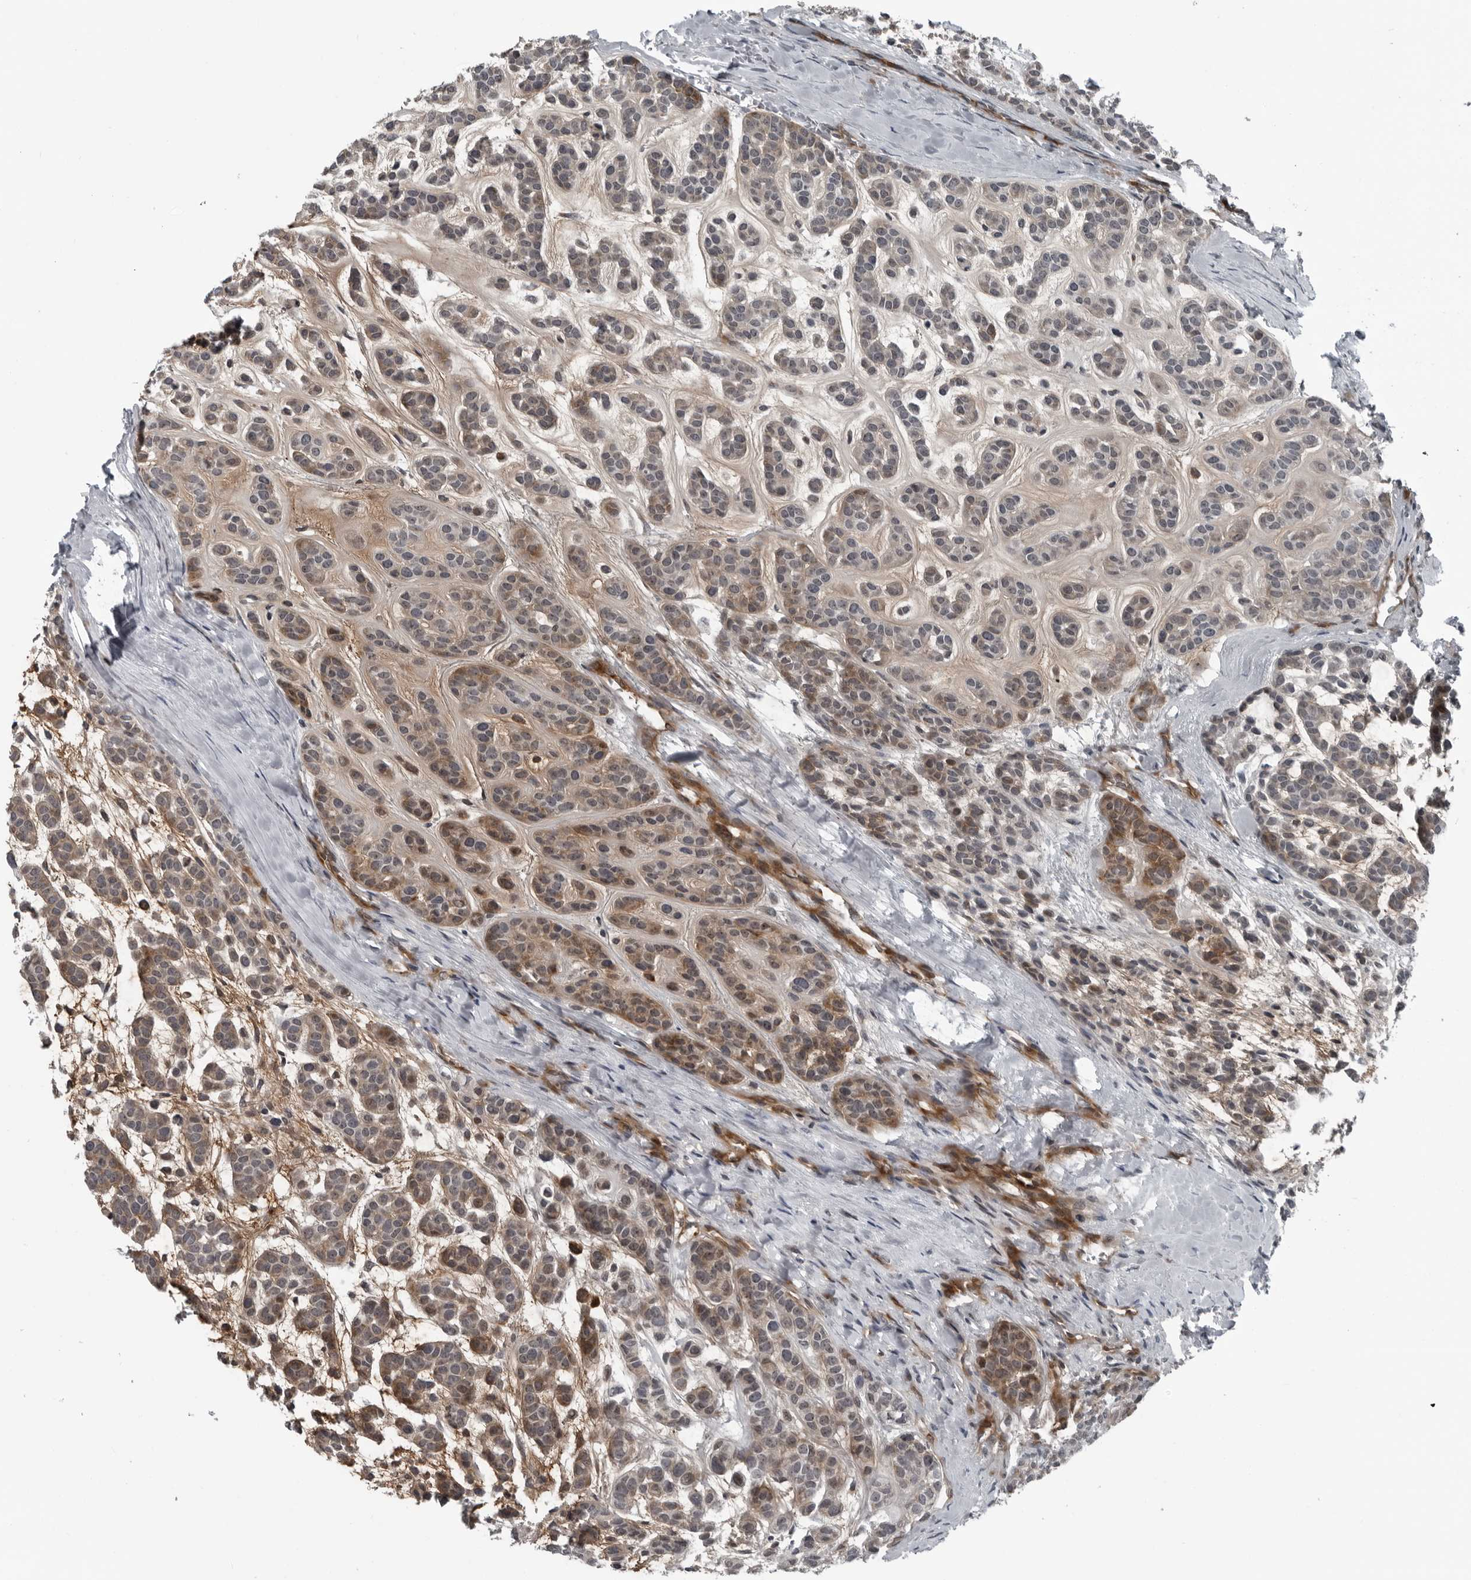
{"staining": {"intensity": "moderate", "quantity": "<25%", "location": "cytoplasmic/membranous"}, "tissue": "head and neck cancer", "cell_type": "Tumor cells", "image_type": "cancer", "snomed": [{"axis": "morphology", "description": "Adenocarcinoma, NOS"}, {"axis": "morphology", "description": "Adenoma, NOS"}, {"axis": "topography", "description": "Head-Neck"}], "caption": "An image of human head and neck cancer (adenocarcinoma) stained for a protein reveals moderate cytoplasmic/membranous brown staining in tumor cells.", "gene": "FAM102B", "patient": {"sex": "female", "age": 55}}